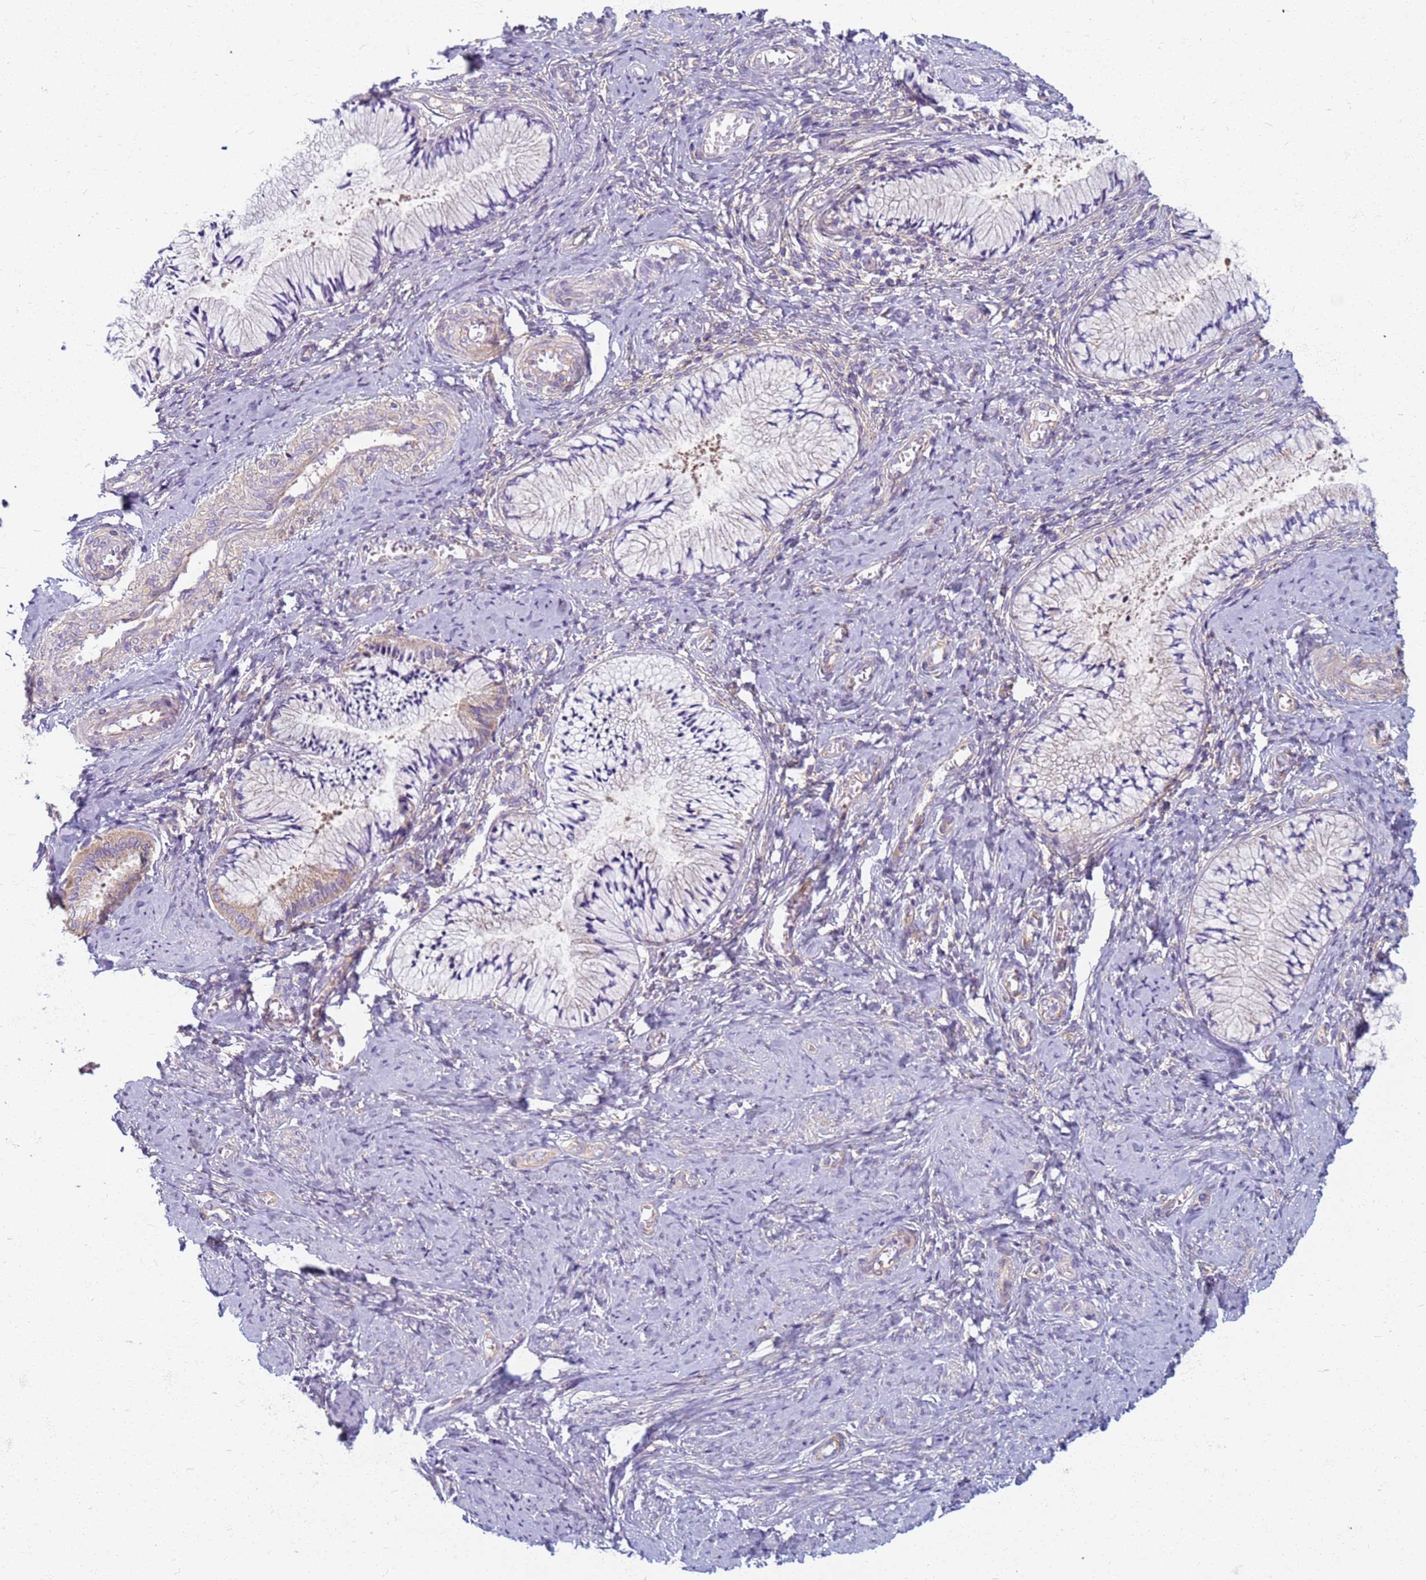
{"staining": {"intensity": "weak", "quantity": "<25%", "location": "cytoplasmic/membranous"}, "tissue": "cervix", "cell_type": "Glandular cells", "image_type": "normal", "snomed": [{"axis": "morphology", "description": "Normal tissue, NOS"}, {"axis": "topography", "description": "Cervix"}], "caption": "Glandular cells are negative for brown protein staining in benign cervix.", "gene": "EEA1", "patient": {"sex": "female", "age": 42}}